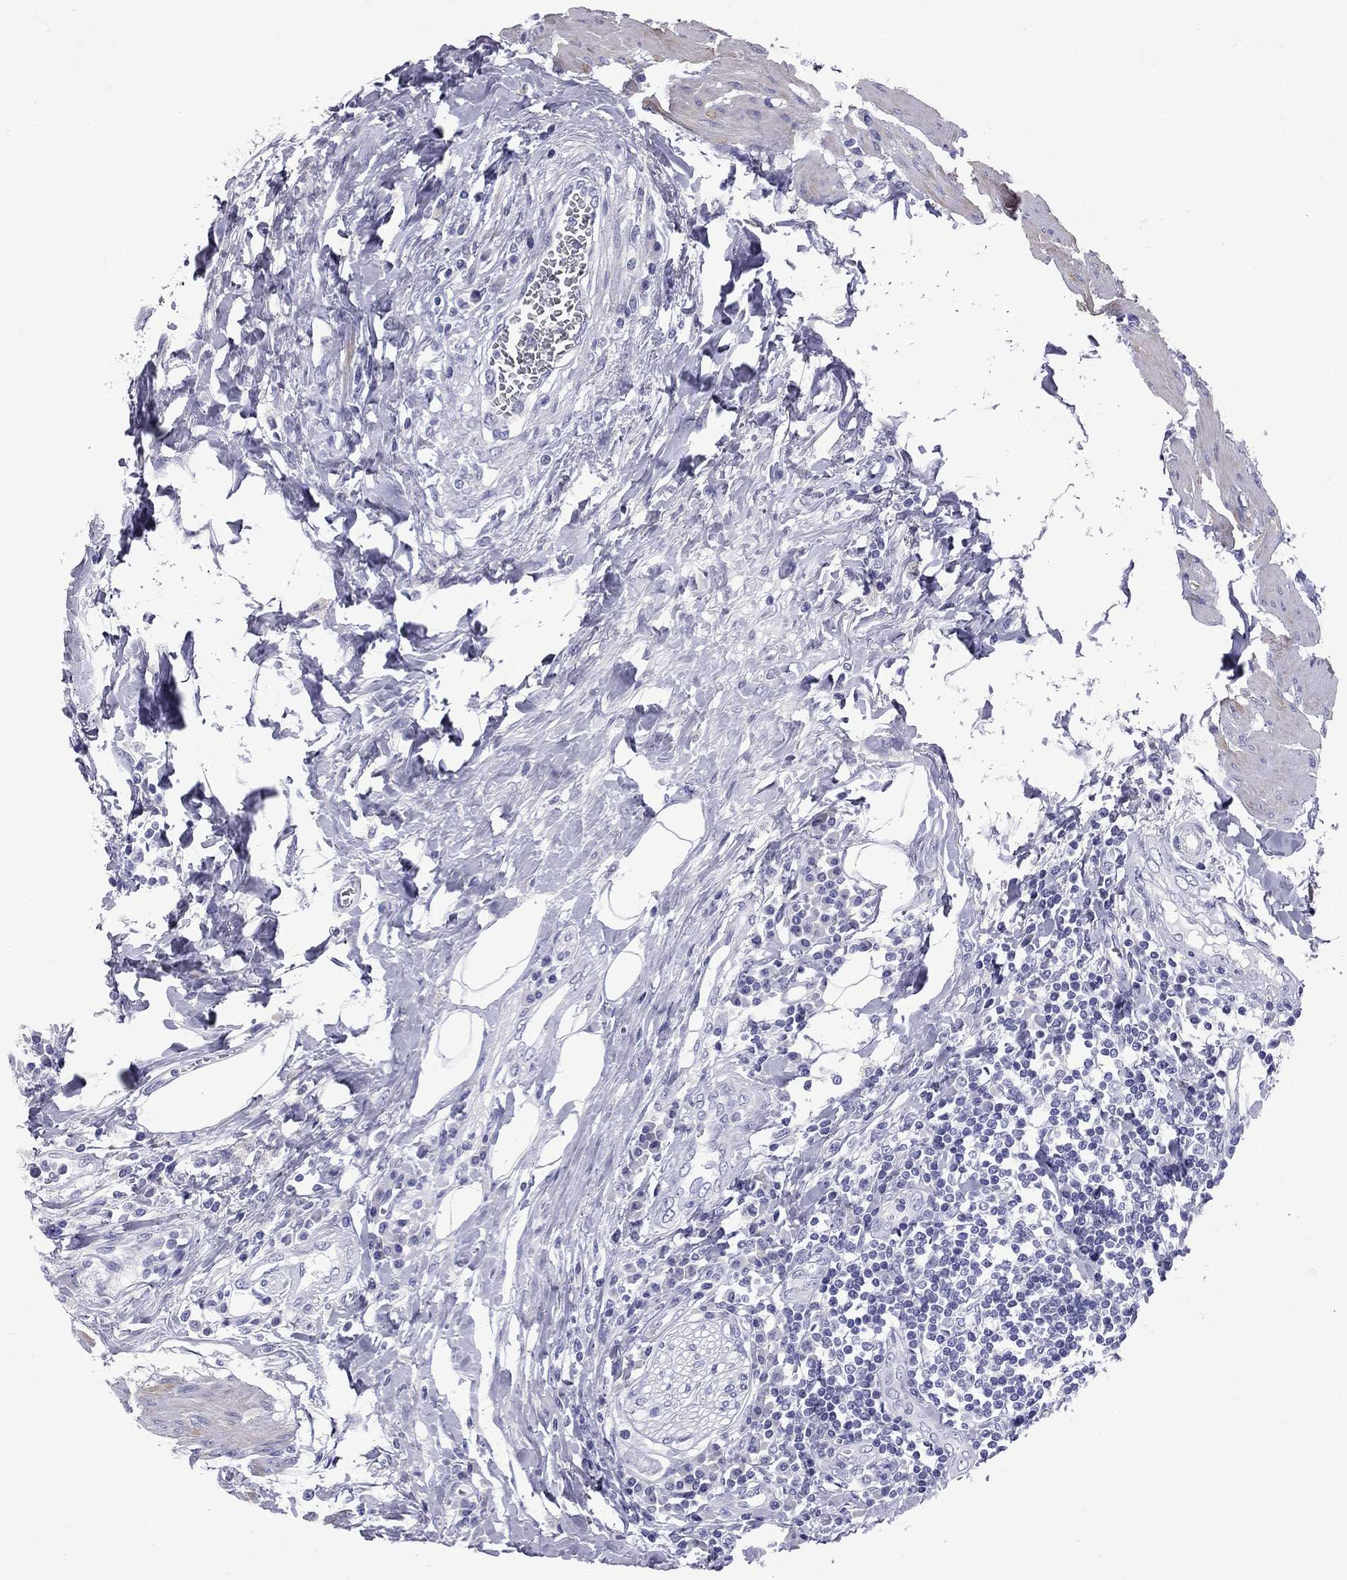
{"staining": {"intensity": "negative", "quantity": "none", "location": "none"}, "tissue": "urothelial cancer", "cell_type": "Tumor cells", "image_type": "cancer", "snomed": [{"axis": "morphology", "description": "Urothelial carcinoma, High grade"}, {"axis": "topography", "description": "Urinary bladder"}], "caption": "A micrograph of human urothelial cancer is negative for staining in tumor cells.", "gene": "EPPIN", "patient": {"sex": "female", "age": 58}}